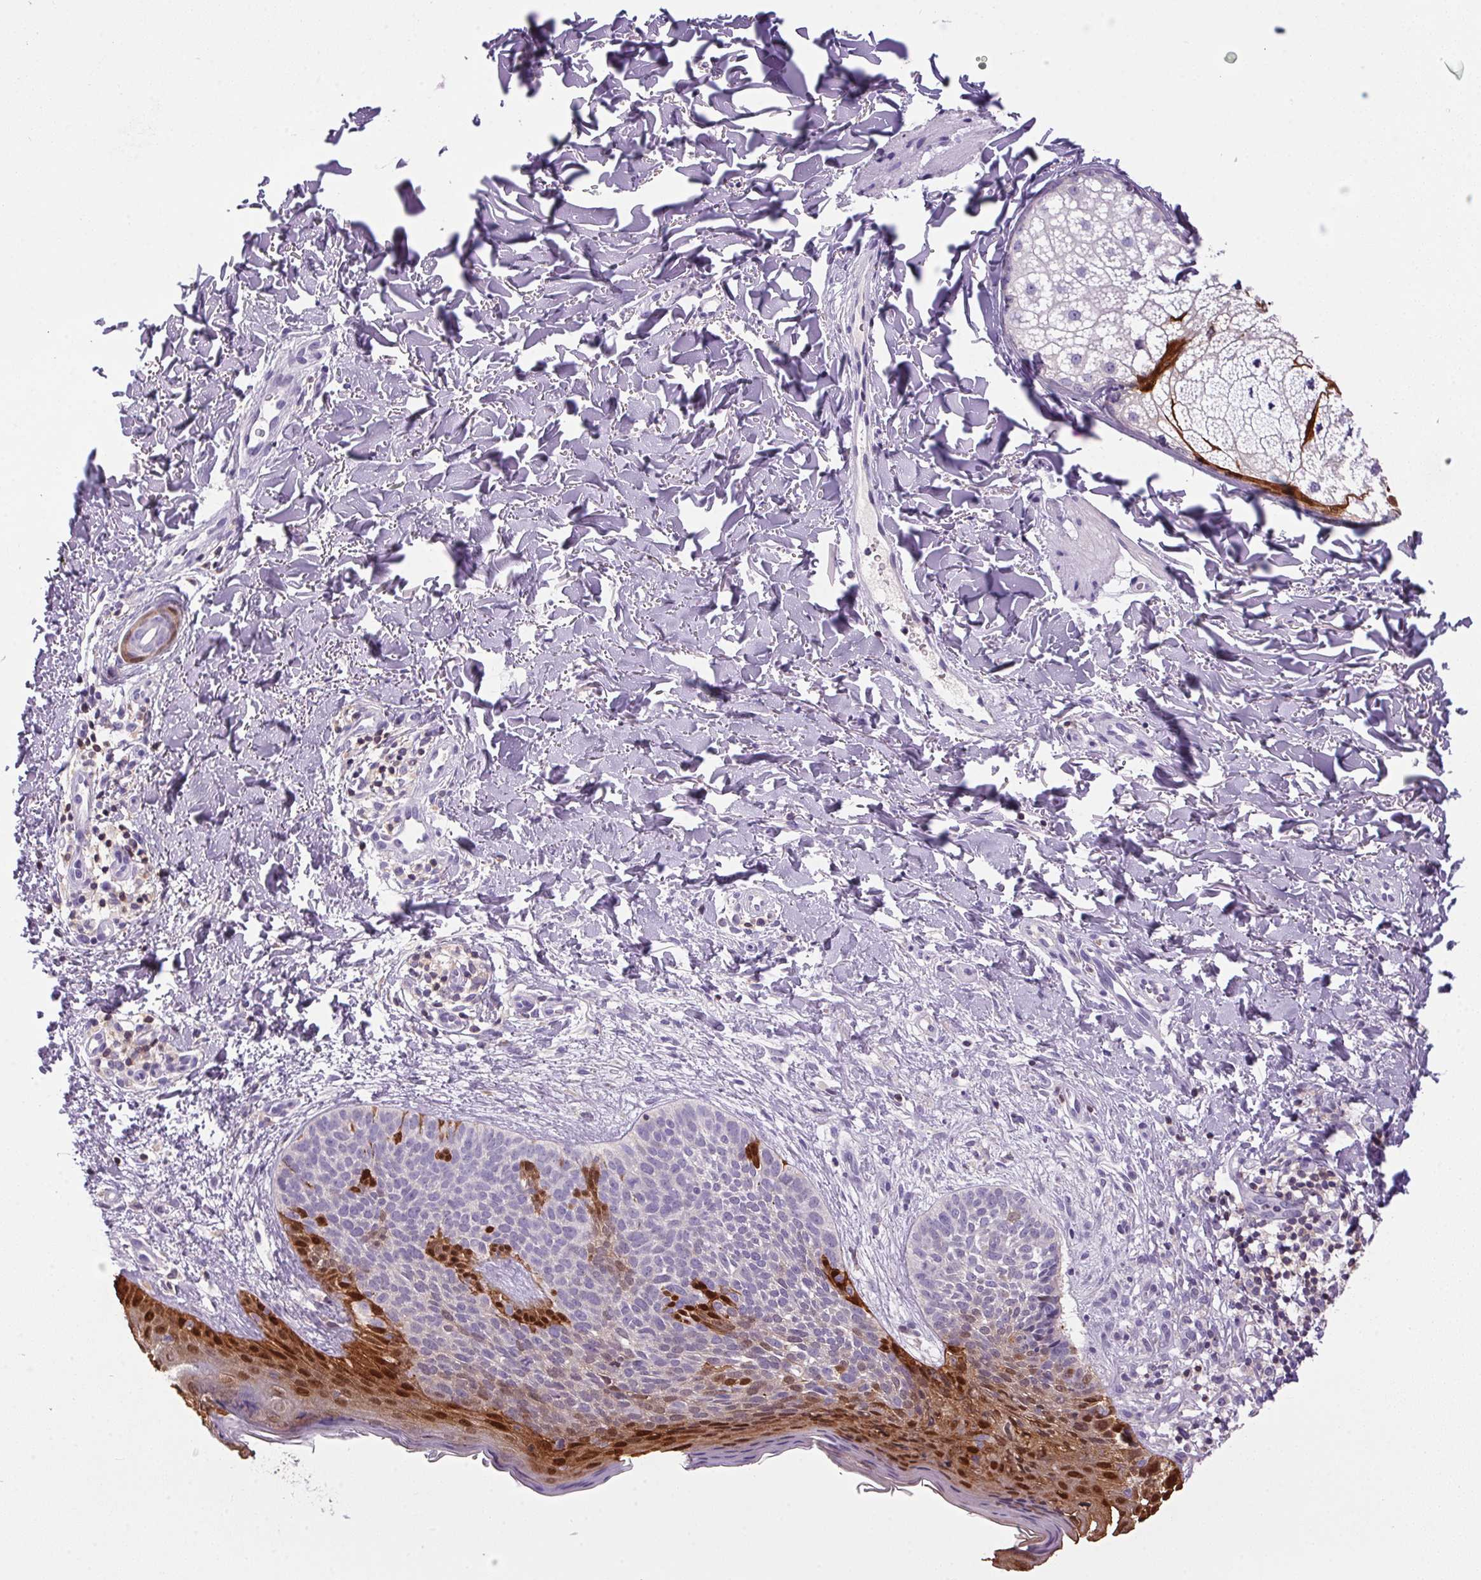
{"staining": {"intensity": "negative", "quantity": "none", "location": "none"}, "tissue": "skin cancer", "cell_type": "Tumor cells", "image_type": "cancer", "snomed": [{"axis": "morphology", "description": "Basal cell carcinoma"}, {"axis": "topography", "description": "Skin"}], "caption": "The image demonstrates no significant positivity in tumor cells of skin basal cell carcinoma.", "gene": "S100A2", "patient": {"sex": "male", "age": 57}}